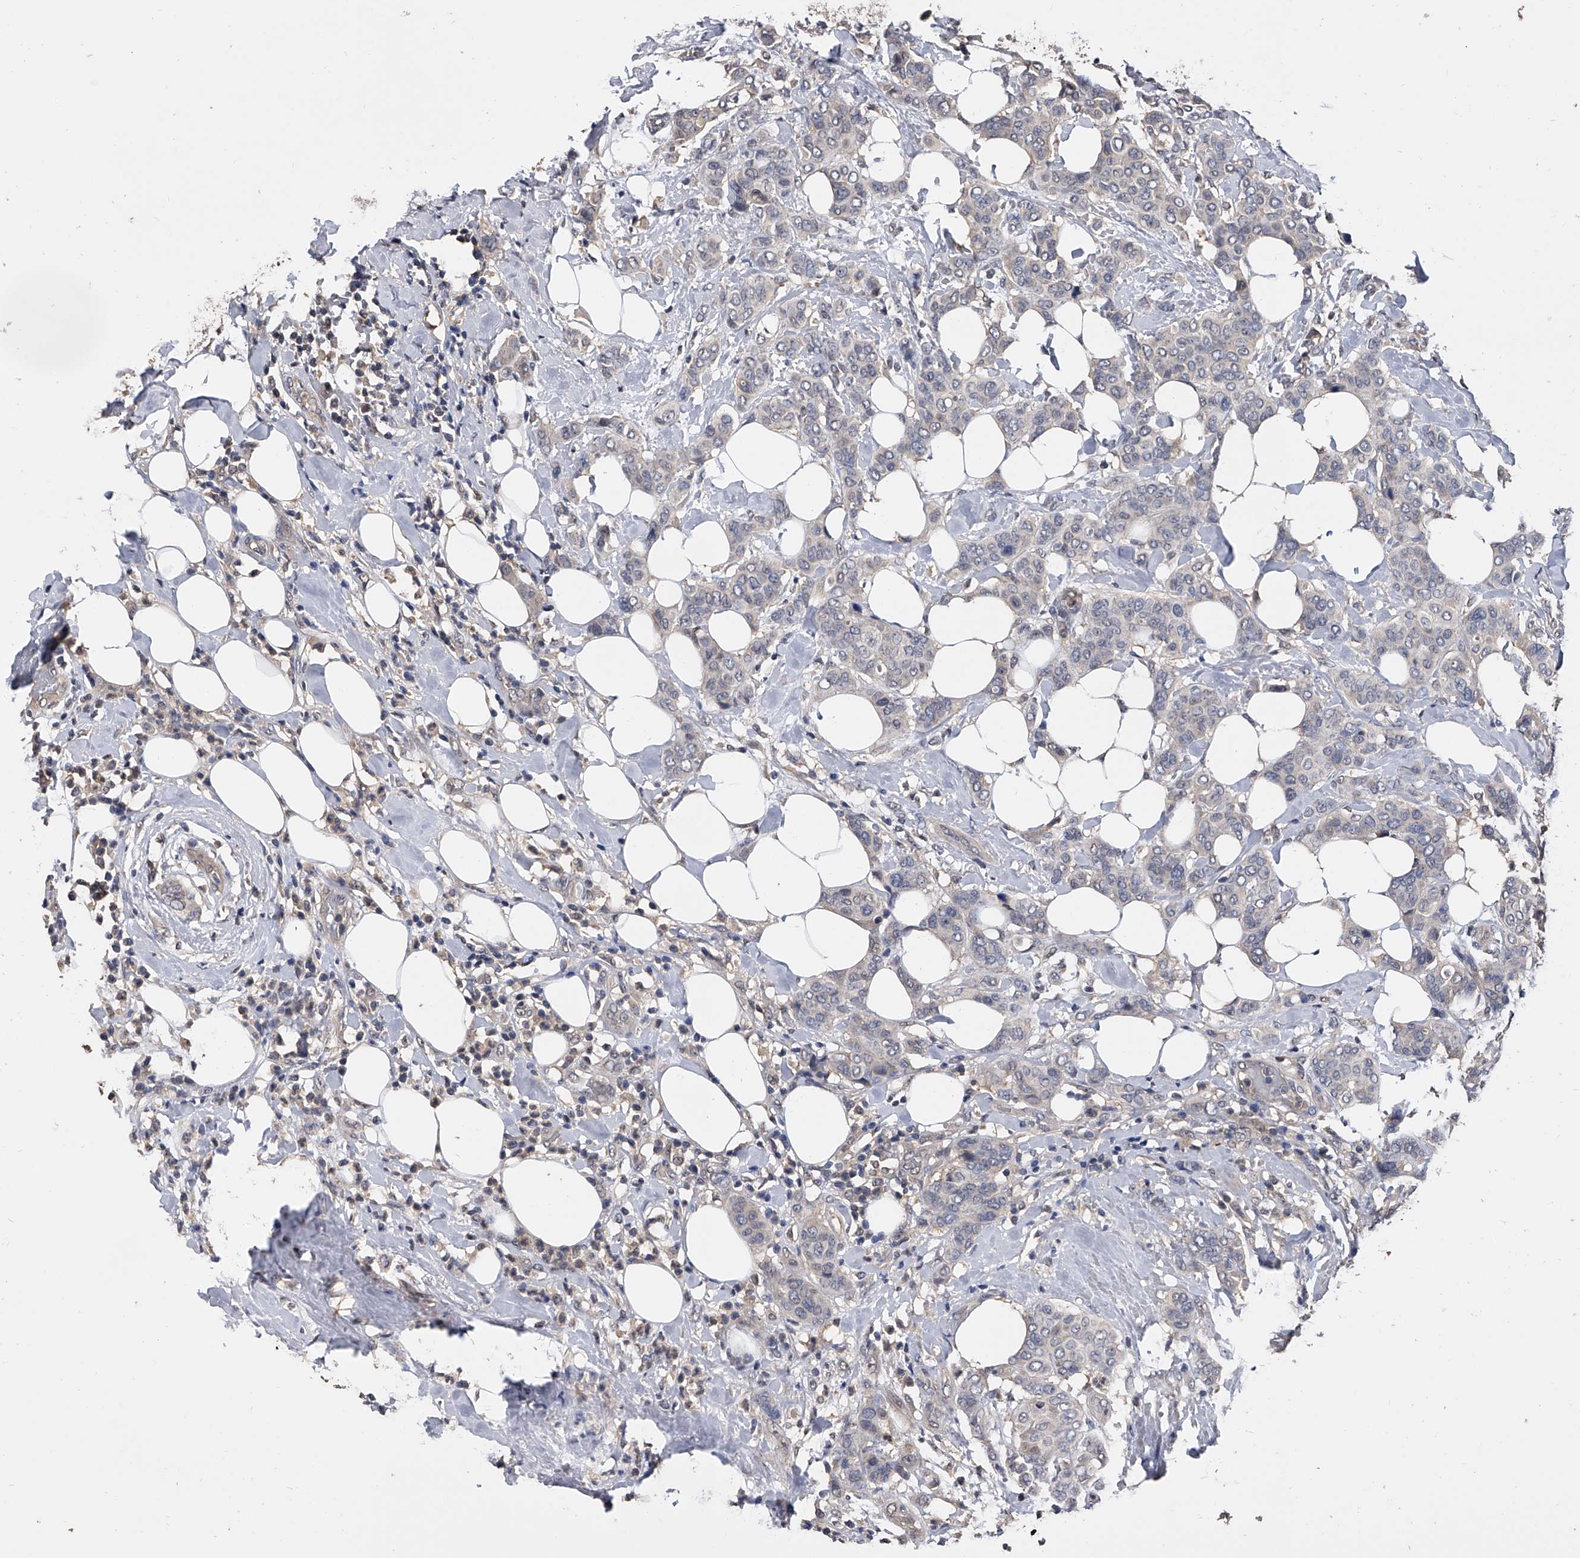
{"staining": {"intensity": "negative", "quantity": "none", "location": "none"}, "tissue": "breast cancer", "cell_type": "Tumor cells", "image_type": "cancer", "snomed": [{"axis": "morphology", "description": "Lobular carcinoma"}, {"axis": "topography", "description": "Breast"}], "caption": "Lobular carcinoma (breast) was stained to show a protein in brown. There is no significant positivity in tumor cells.", "gene": "EFCAB7", "patient": {"sex": "female", "age": 51}}